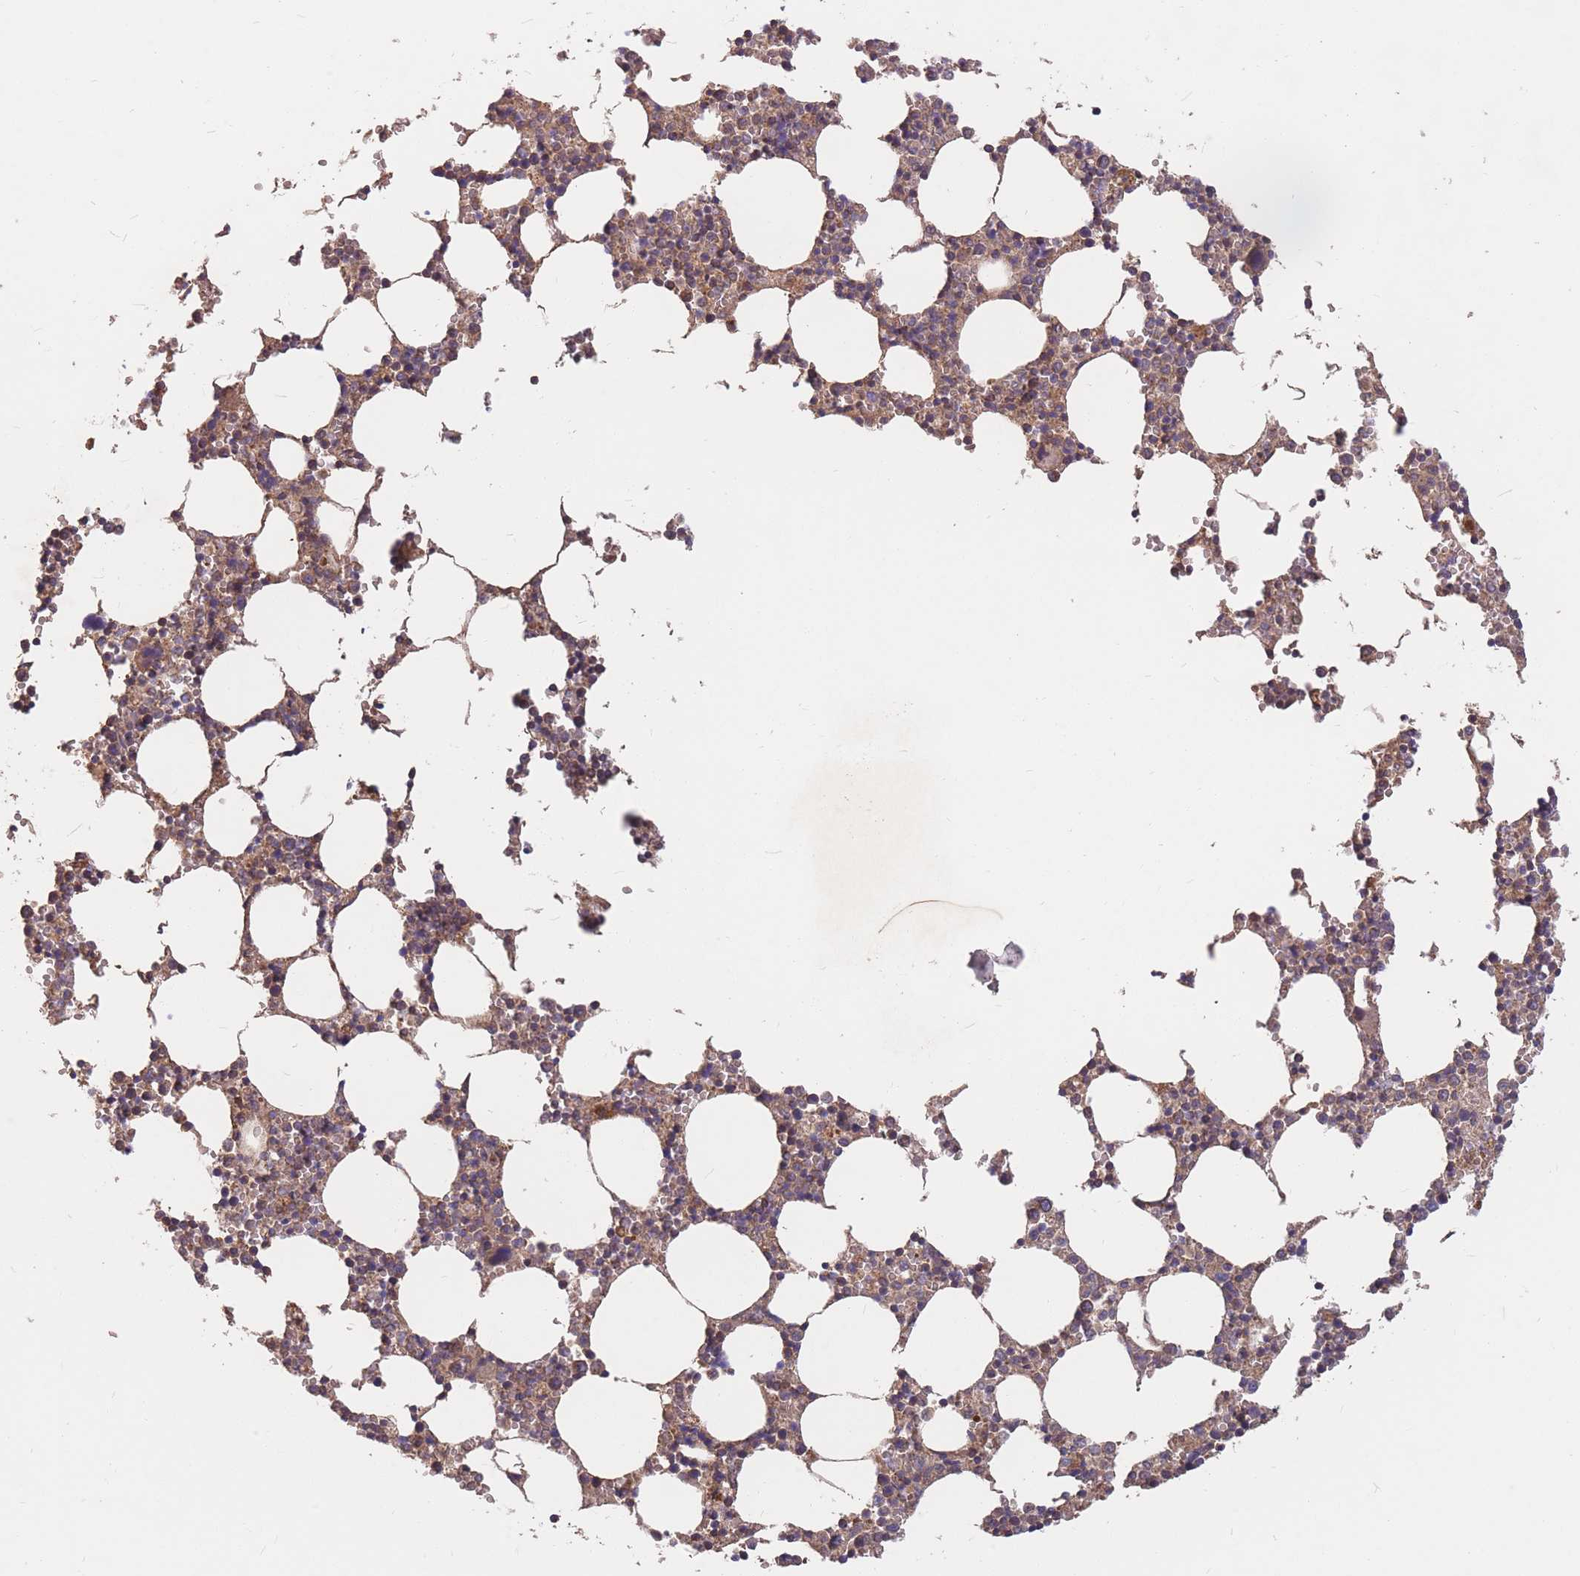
{"staining": {"intensity": "moderate", "quantity": ">75%", "location": "cytoplasmic/membranous"}, "tissue": "bone marrow", "cell_type": "Hematopoietic cells", "image_type": "normal", "snomed": [{"axis": "morphology", "description": "Normal tissue, NOS"}, {"axis": "topography", "description": "Bone marrow"}], "caption": "Bone marrow stained for a protein (brown) displays moderate cytoplasmic/membranous positive expression in approximately >75% of hematopoietic cells.", "gene": "PTPMT1", "patient": {"sex": "female", "age": 64}}